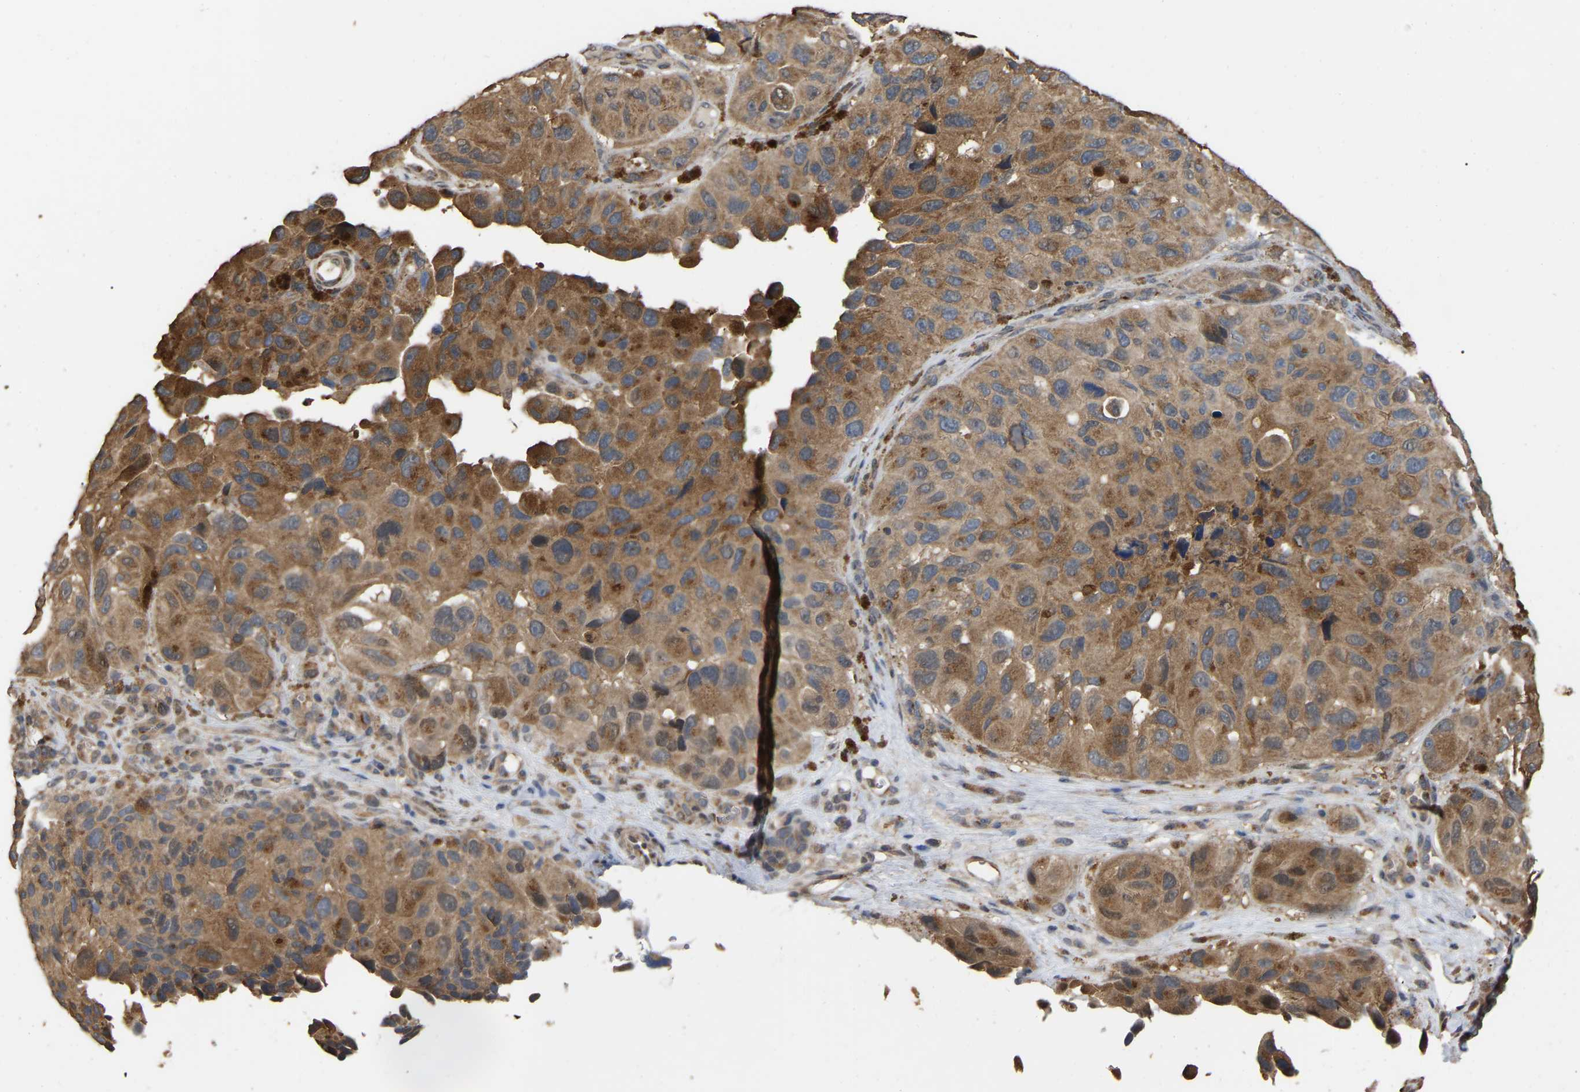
{"staining": {"intensity": "moderate", "quantity": ">75%", "location": "cytoplasmic/membranous"}, "tissue": "melanoma", "cell_type": "Tumor cells", "image_type": "cancer", "snomed": [{"axis": "morphology", "description": "Malignant melanoma, NOS"}, {"axis": "topography", "description": "Skin"}], "caption": "Immunohistochemistry (IHC) of melanoma demonstrates medium levels of moderate cytoplasmic/membranous positivity in about >75% of tumor cells.", "gene": "FAM219A", "patient": {"sex": "female", "age": 73}}